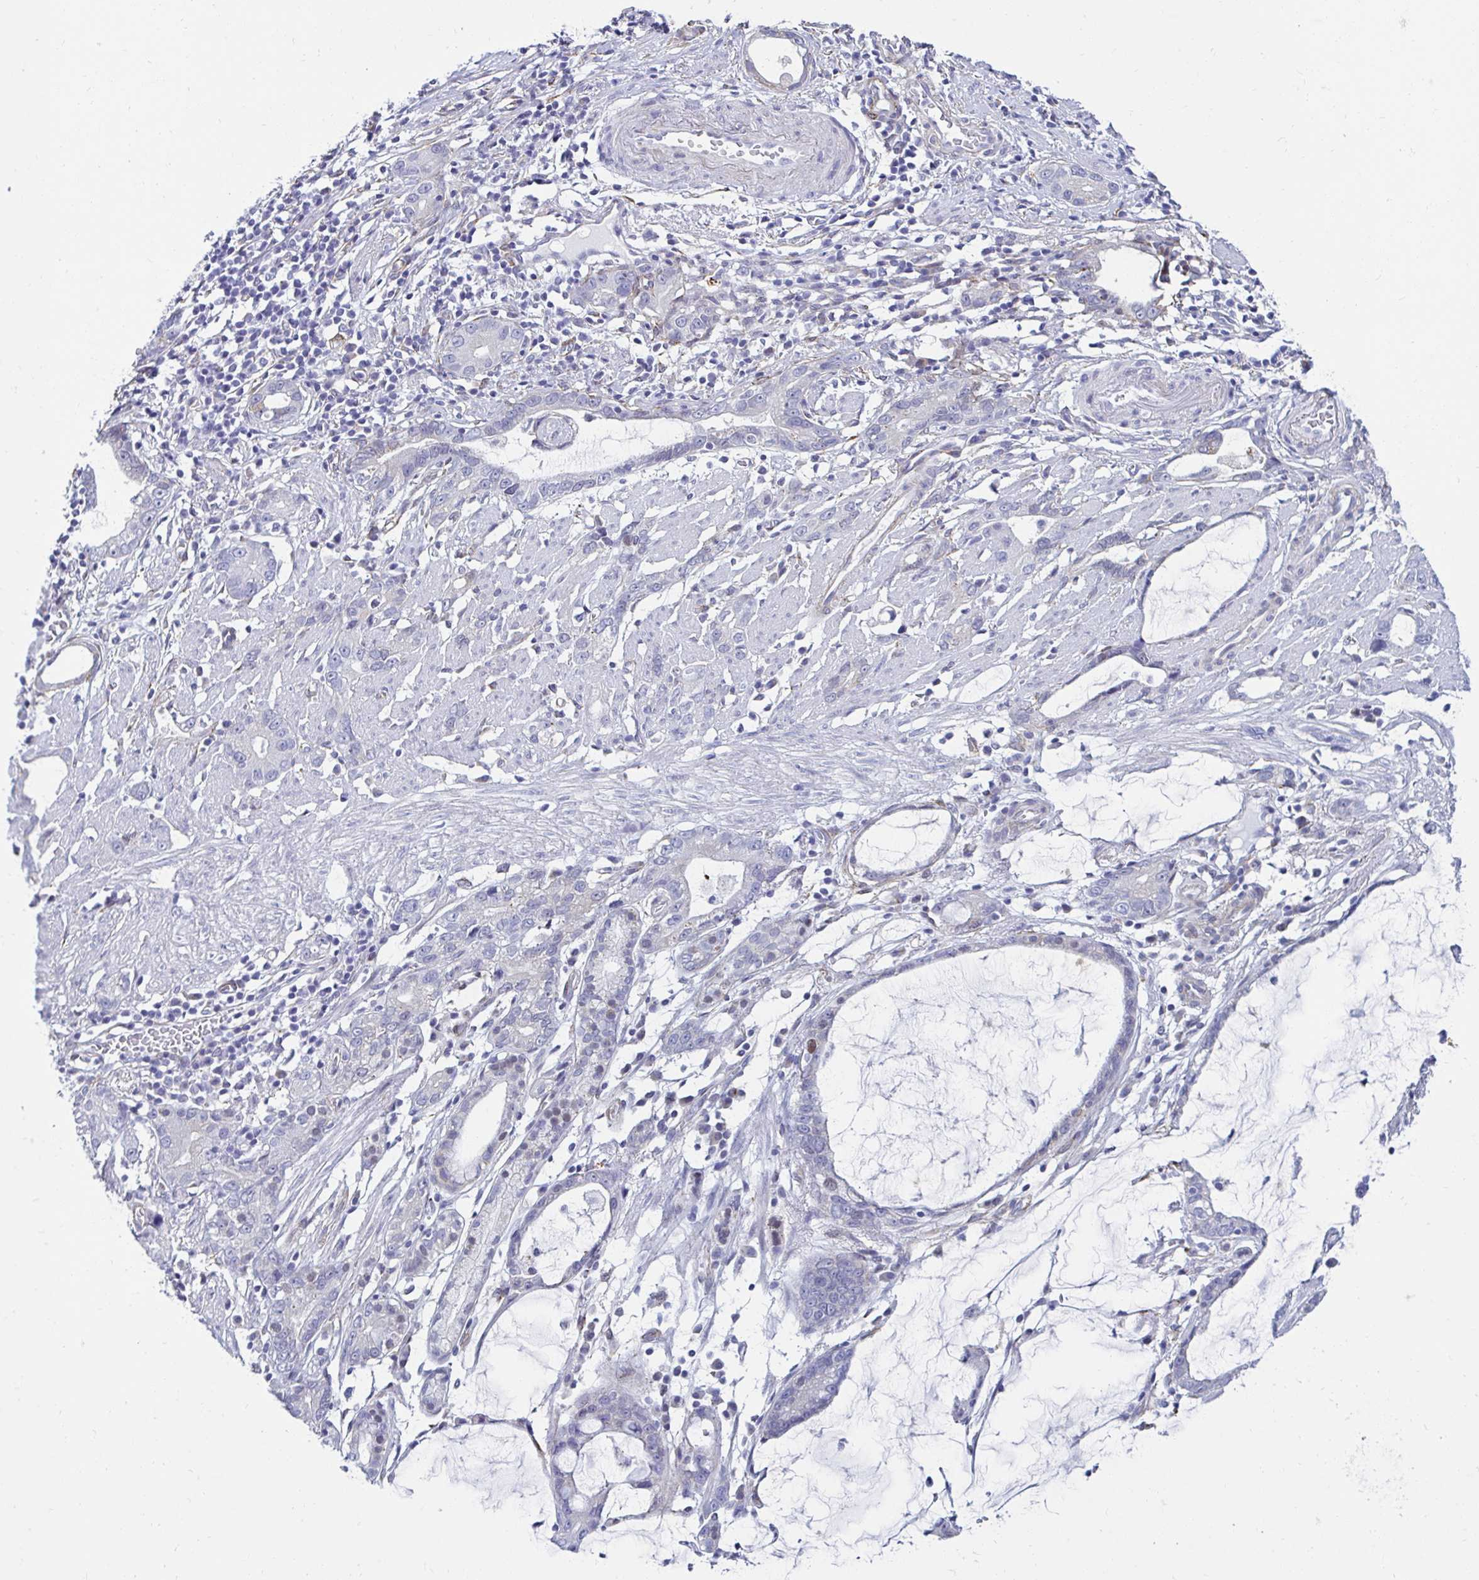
{"staining": {"intensity": "negative", "quantity": "none", "location": "none"}, "tissue": "testis cancer", "cell_type": "Tumor cells", "image_type": "cancer", "snomed": [{"axis": "morphology", "description": "Carcinoma, Embryonal, NOS"}, {"axis": "topography", "description": "Testis"}], "caption": "High power microscopy histopathology image of an immunohistochemistry histopathology image of testis cancer (embryonal carcinoma), revealing no significant staining in tumor cells.", "gene": "ANKRD62", "patient": {"sex": "male", "age": 24}}